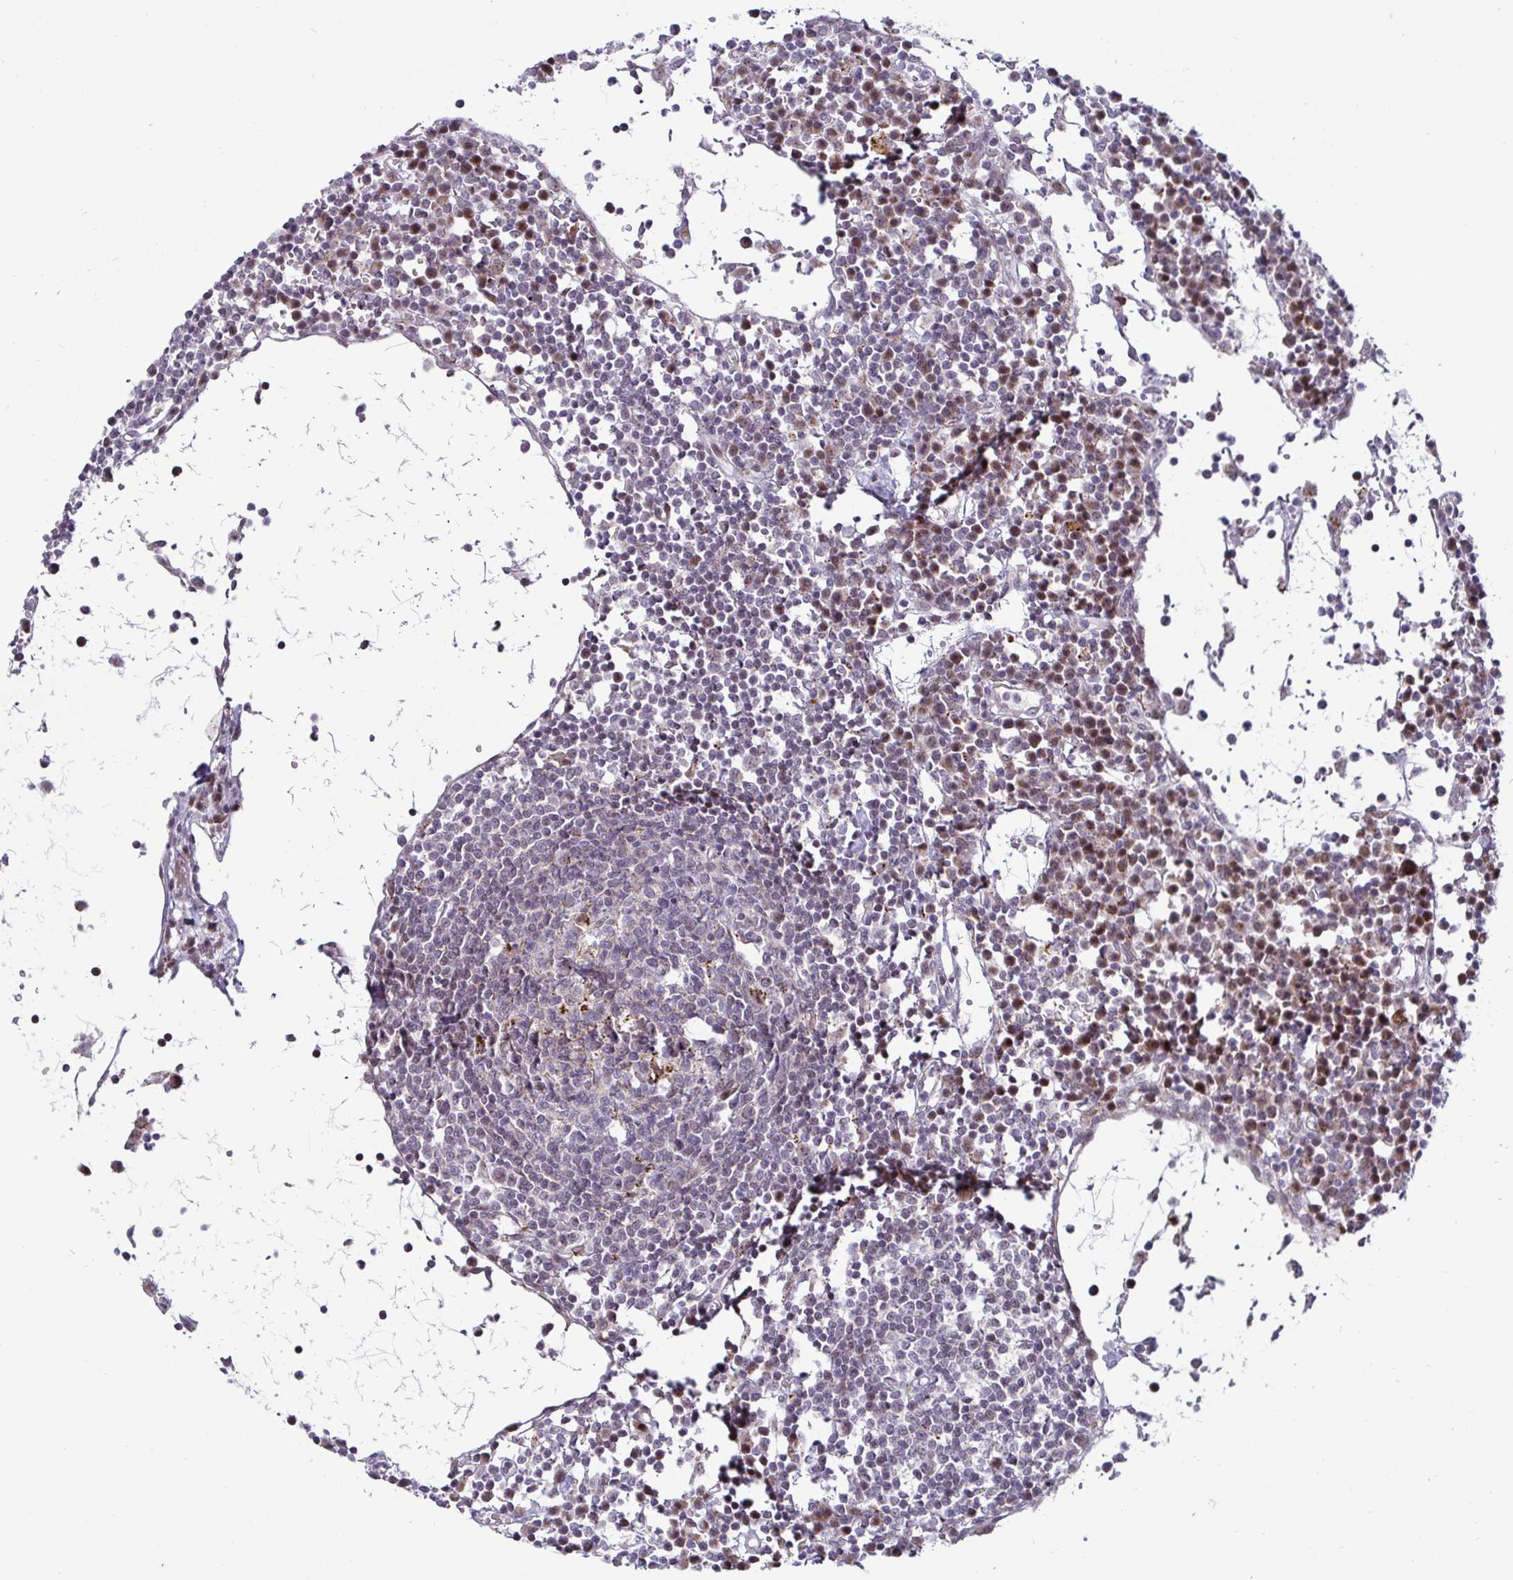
{"staining": {"intensity": "moderate", "quantity": "<25%", "location": "cytoplasmic/membranous"}, "tissue": "lymph node", "cell_type": "Germinal center cells", "image_type": "normal", "snomed": [{"axis": "morphology", "description": "Normal tissue, NOS"}, {"axis": "topography", "description": "Lymph node"}], "caption": "Brown immunohistochemical staining in benign human lymph node reveals moderate cytoplasmic/membranous positivity in about <25% of germinal center cells. Nuclei are stained in blue.", "gene": "DZIP1", "patient": {"sex": "female", "age": 78}}